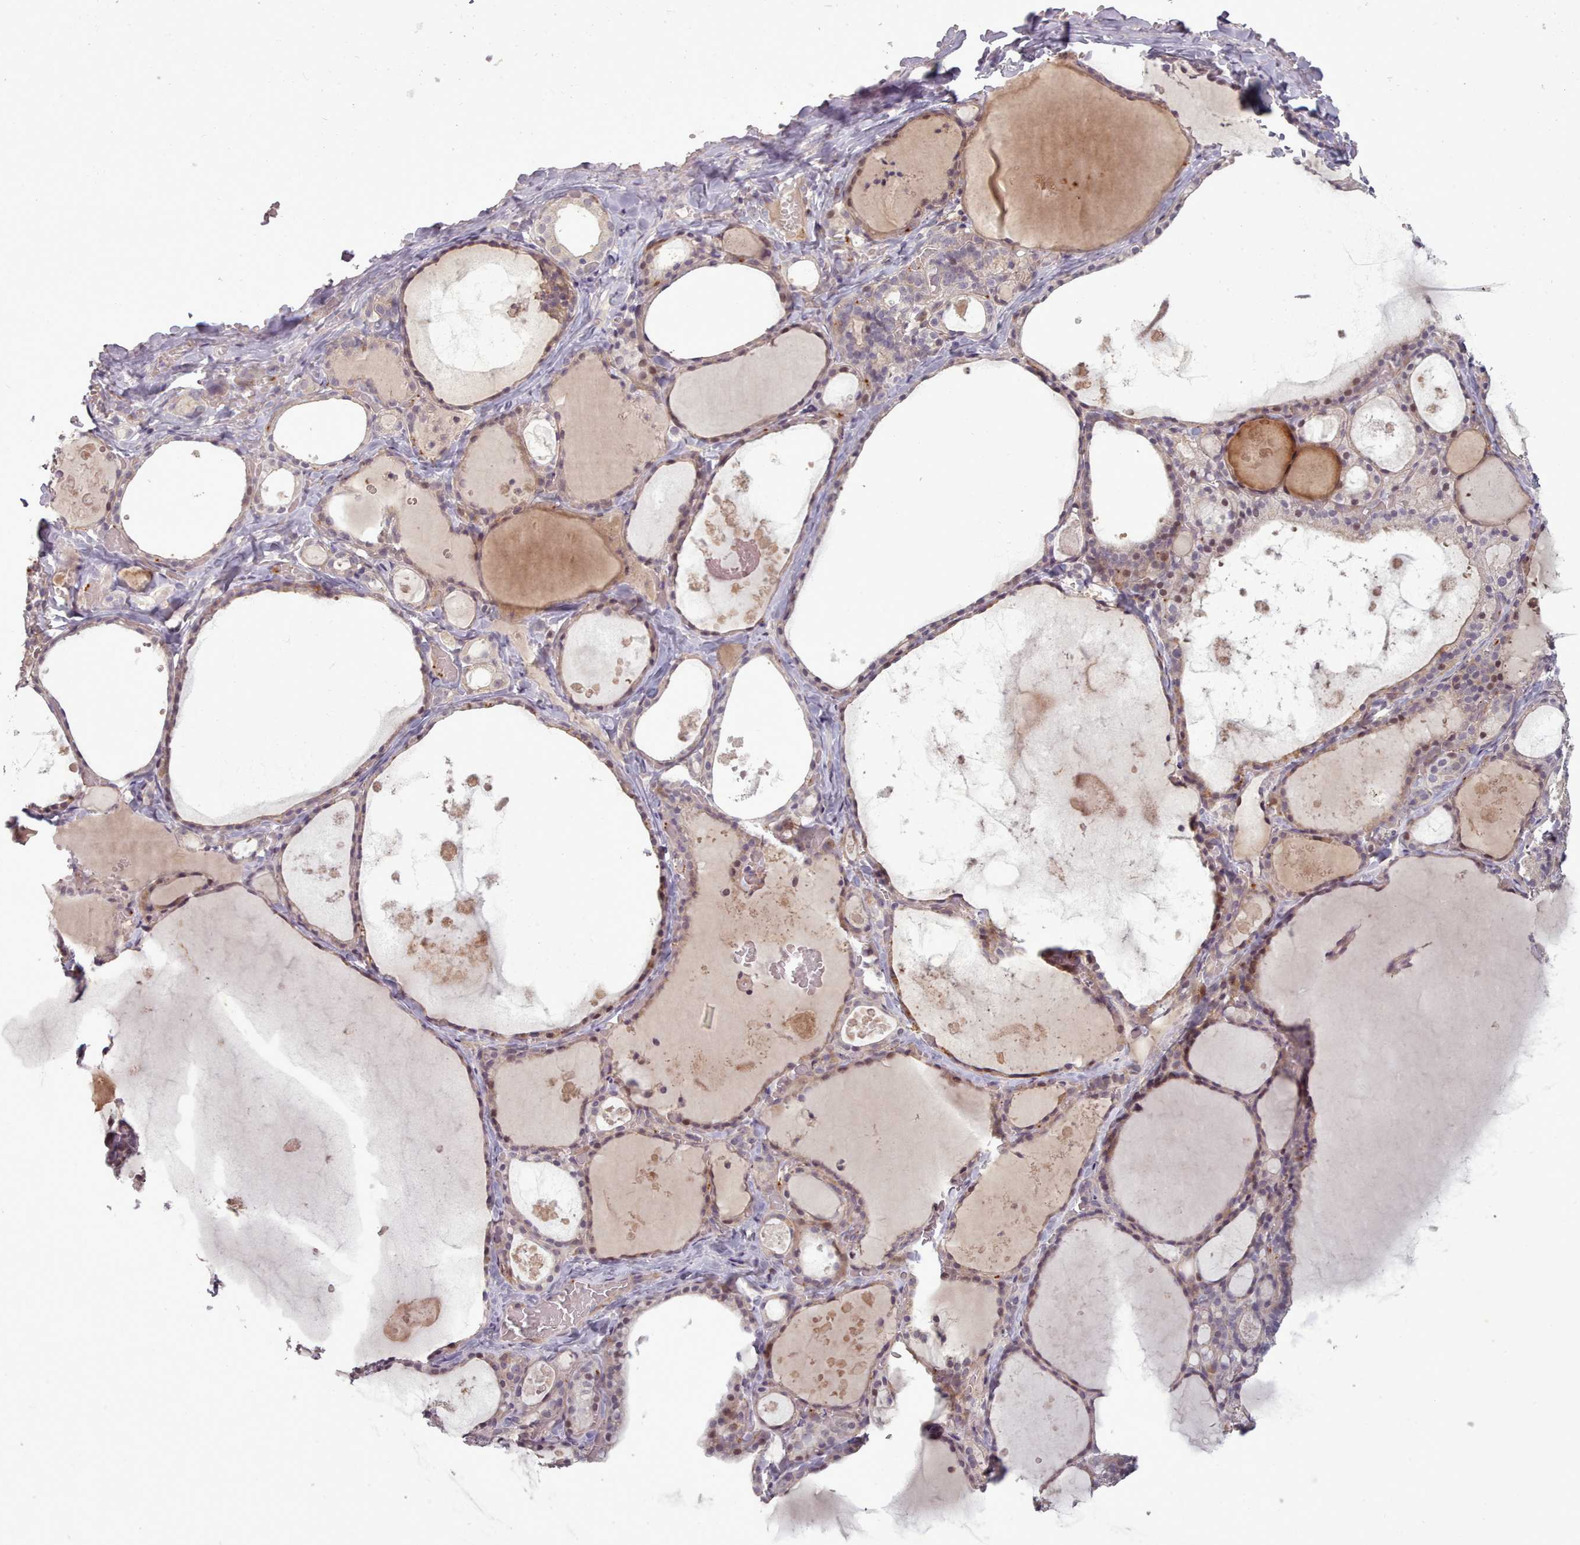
{"staining": {"intensity": "weak", "quantity": "25%-75%", "location": "cytoplasmic/membranous"}, "tissue": "thyroid gland", "cell_type": "Glandular cells", "image_type": "normal", "snomed": [{"axis": "morphology", "description": "Normal tissue, NOS"}, {"axis": "topography", "description": "Thyroid gland"}], "caption": "Human thyroid gland stained for a protein (brown) demonstrates weak cytoplasmic/membranous positive positivity in about 25%-75% of glandular cells.", "gene": "LEFTY1", "patient": {"sex": "male", "age": 56}}